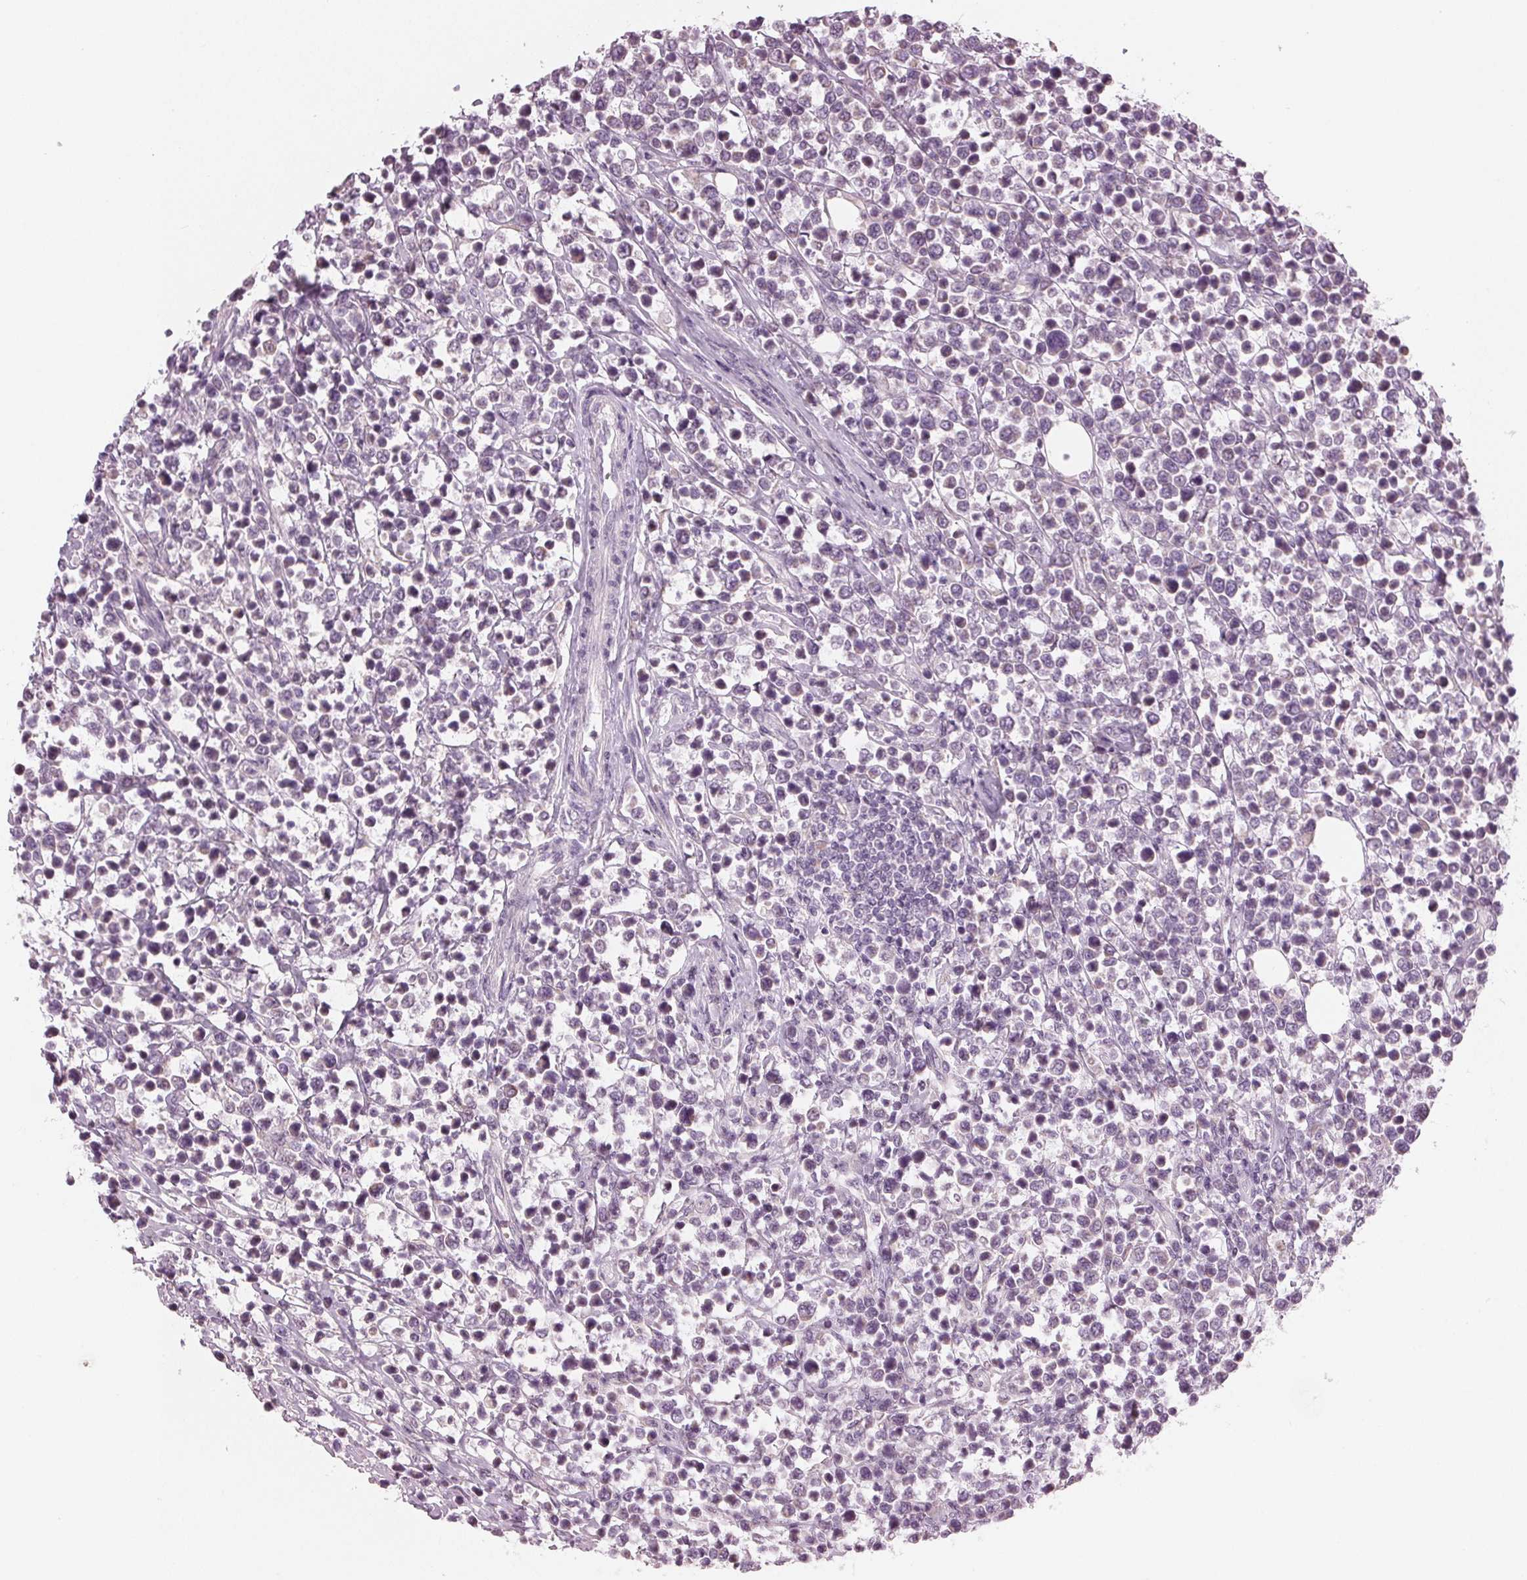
{"staining": {"intensity": "negative", "quantity": "none", "location": "none"}, "tissue": "lymphoma", "cell_type": "Tumor cells", "image_type": "cancer", "snomed": [{"axis": "morphology", "description": "Malignant lymphoma, non-Hodgkin's type, High grade"}, {"axis": "topography", "description": "Soft tissue"}], "caption": "Tumor cells are negative for protein expression in human lymphoma.", "gene": "PRAP1", "patient": {"sex": "female", "age": 56}}